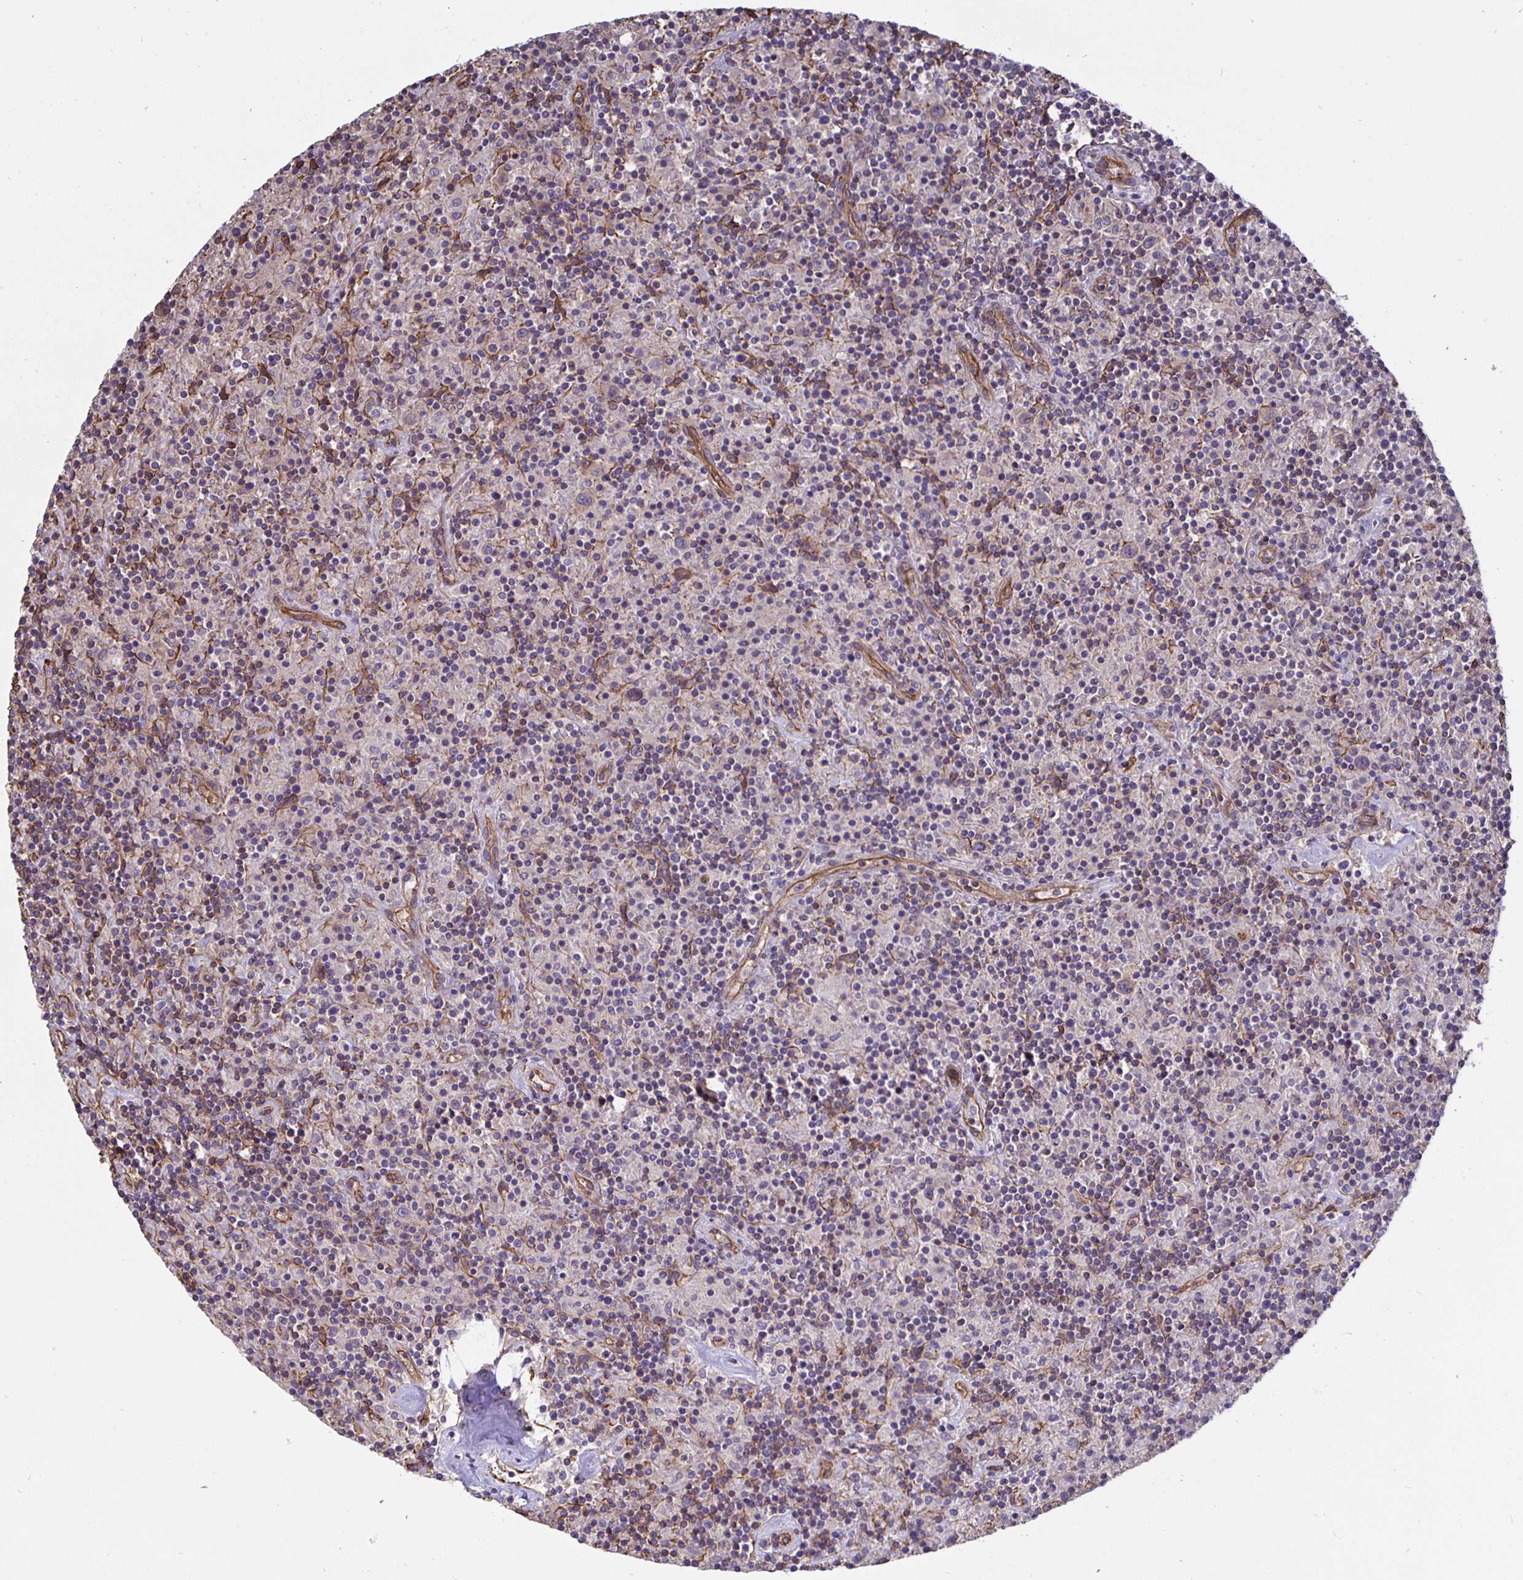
{"staining": {"intensity": "weak", "quantity": "25%-75%", "location": "cytoplasmic/membranous"}, "tissue": "lymphoma", "cell_type": "Tumor cells", "image_type": "cancer", "snomed": [{"axis": "morphology", "description": "Hodgkin's disease, NOS"}, {"axis": "topography", "description": "Lymph node"}], "caption": "A brown stain highlights weak cytoplasmic/membranous staining of a protein in human Hodgkin's disease tumor cells. (Brightfield microscopy of DAB IHC at high magnification).", "gene": "ARHGEF39", "patient": {"sex": "male", "age": 70}}